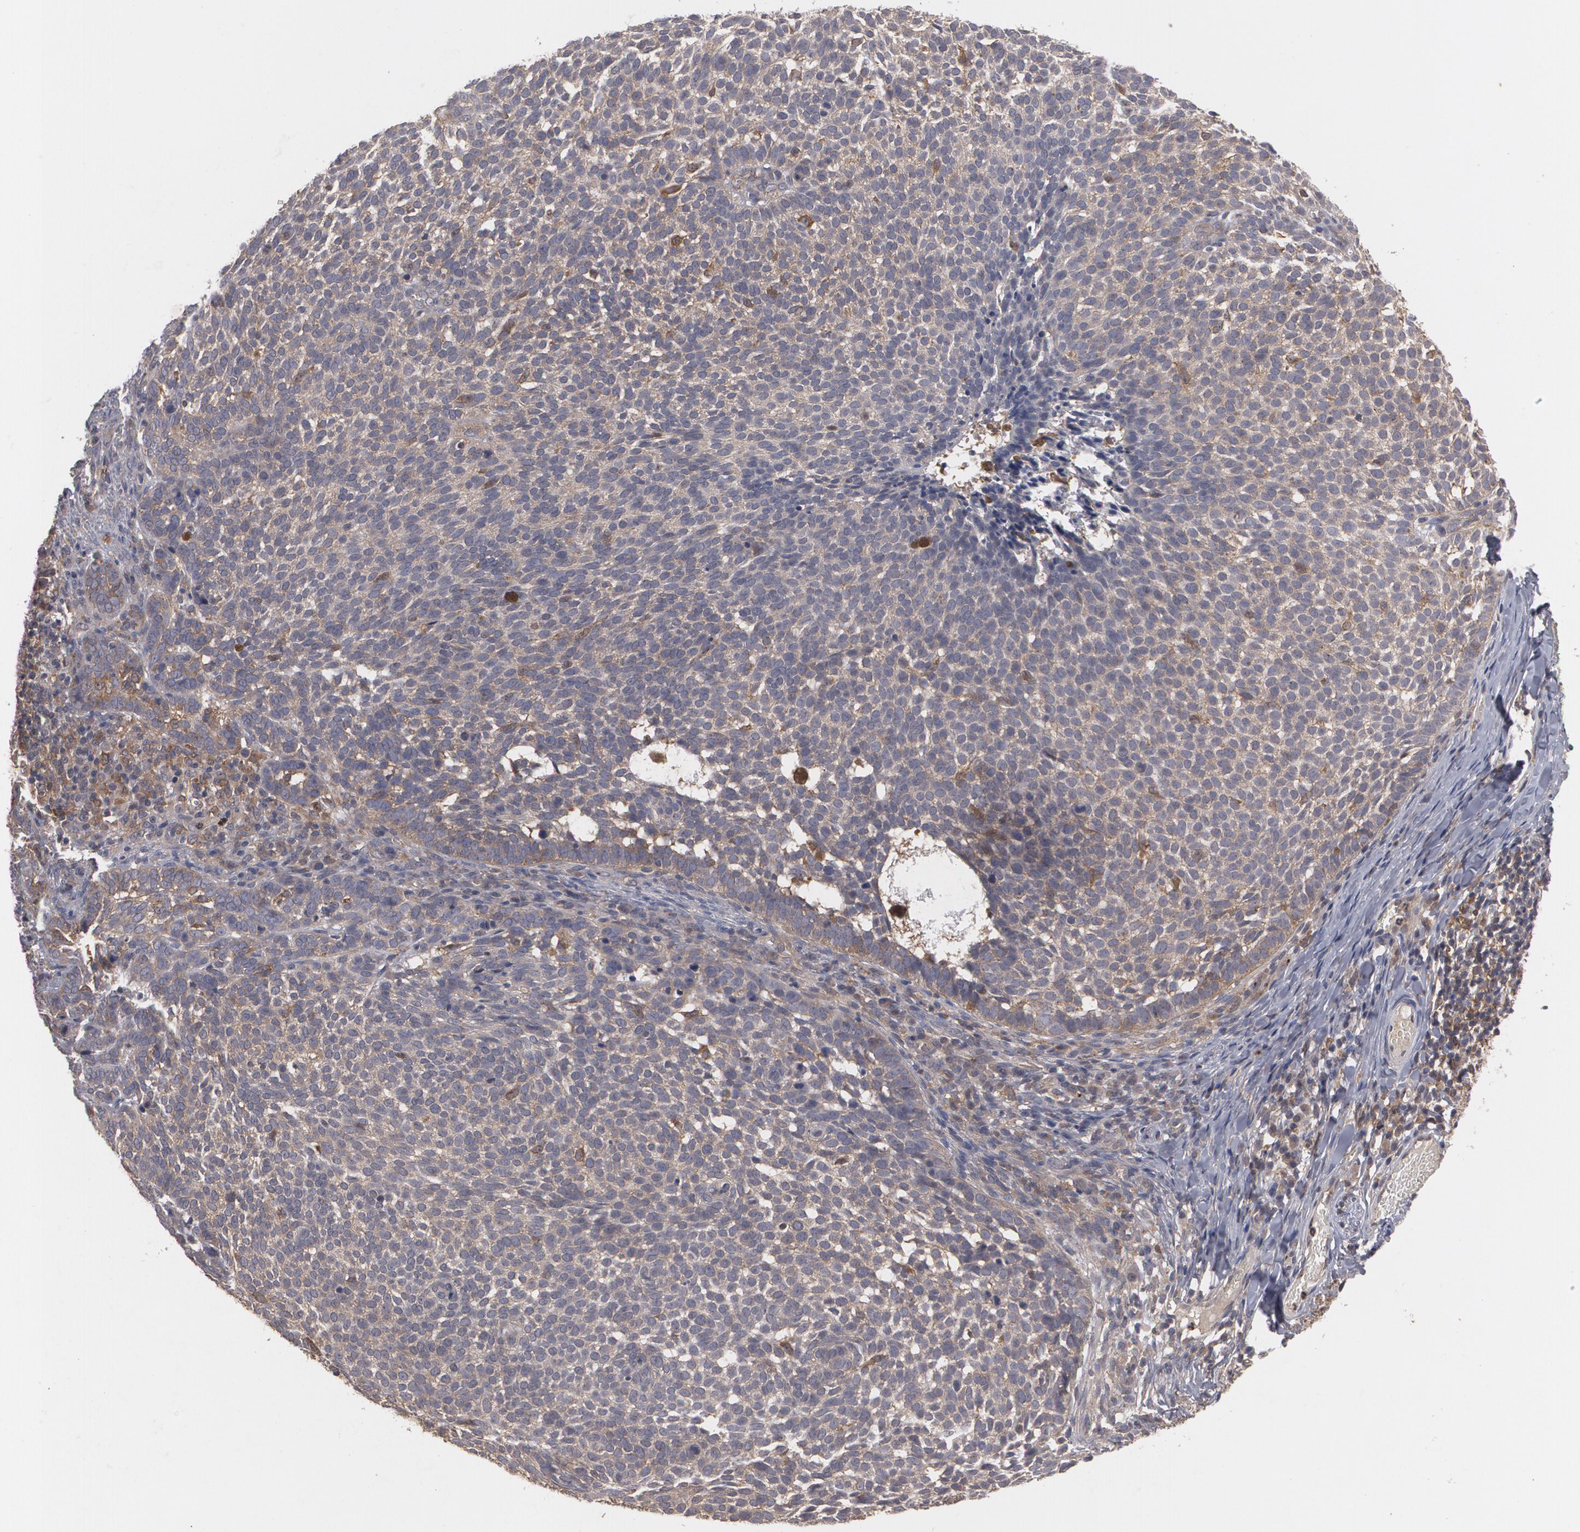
{"staining": {"intensity": "weak", "quantity": "<25%", "location": "cytoplasmic/membranous"}, "tissue": "skin cancer", "cell_type": "Tumor cells", "image_type": "cancer", "snomed": [{"axis": "morphology", "description": "Basal cell carcinoma"}, {"axis": "topography", "description": "Skin"}], "caption": "The IHC image has no significant staining in tumor cells of skin basal cell carcinoma tissue.", "gene": "HTT", "patient": {"sex": "male", "age": 63}}